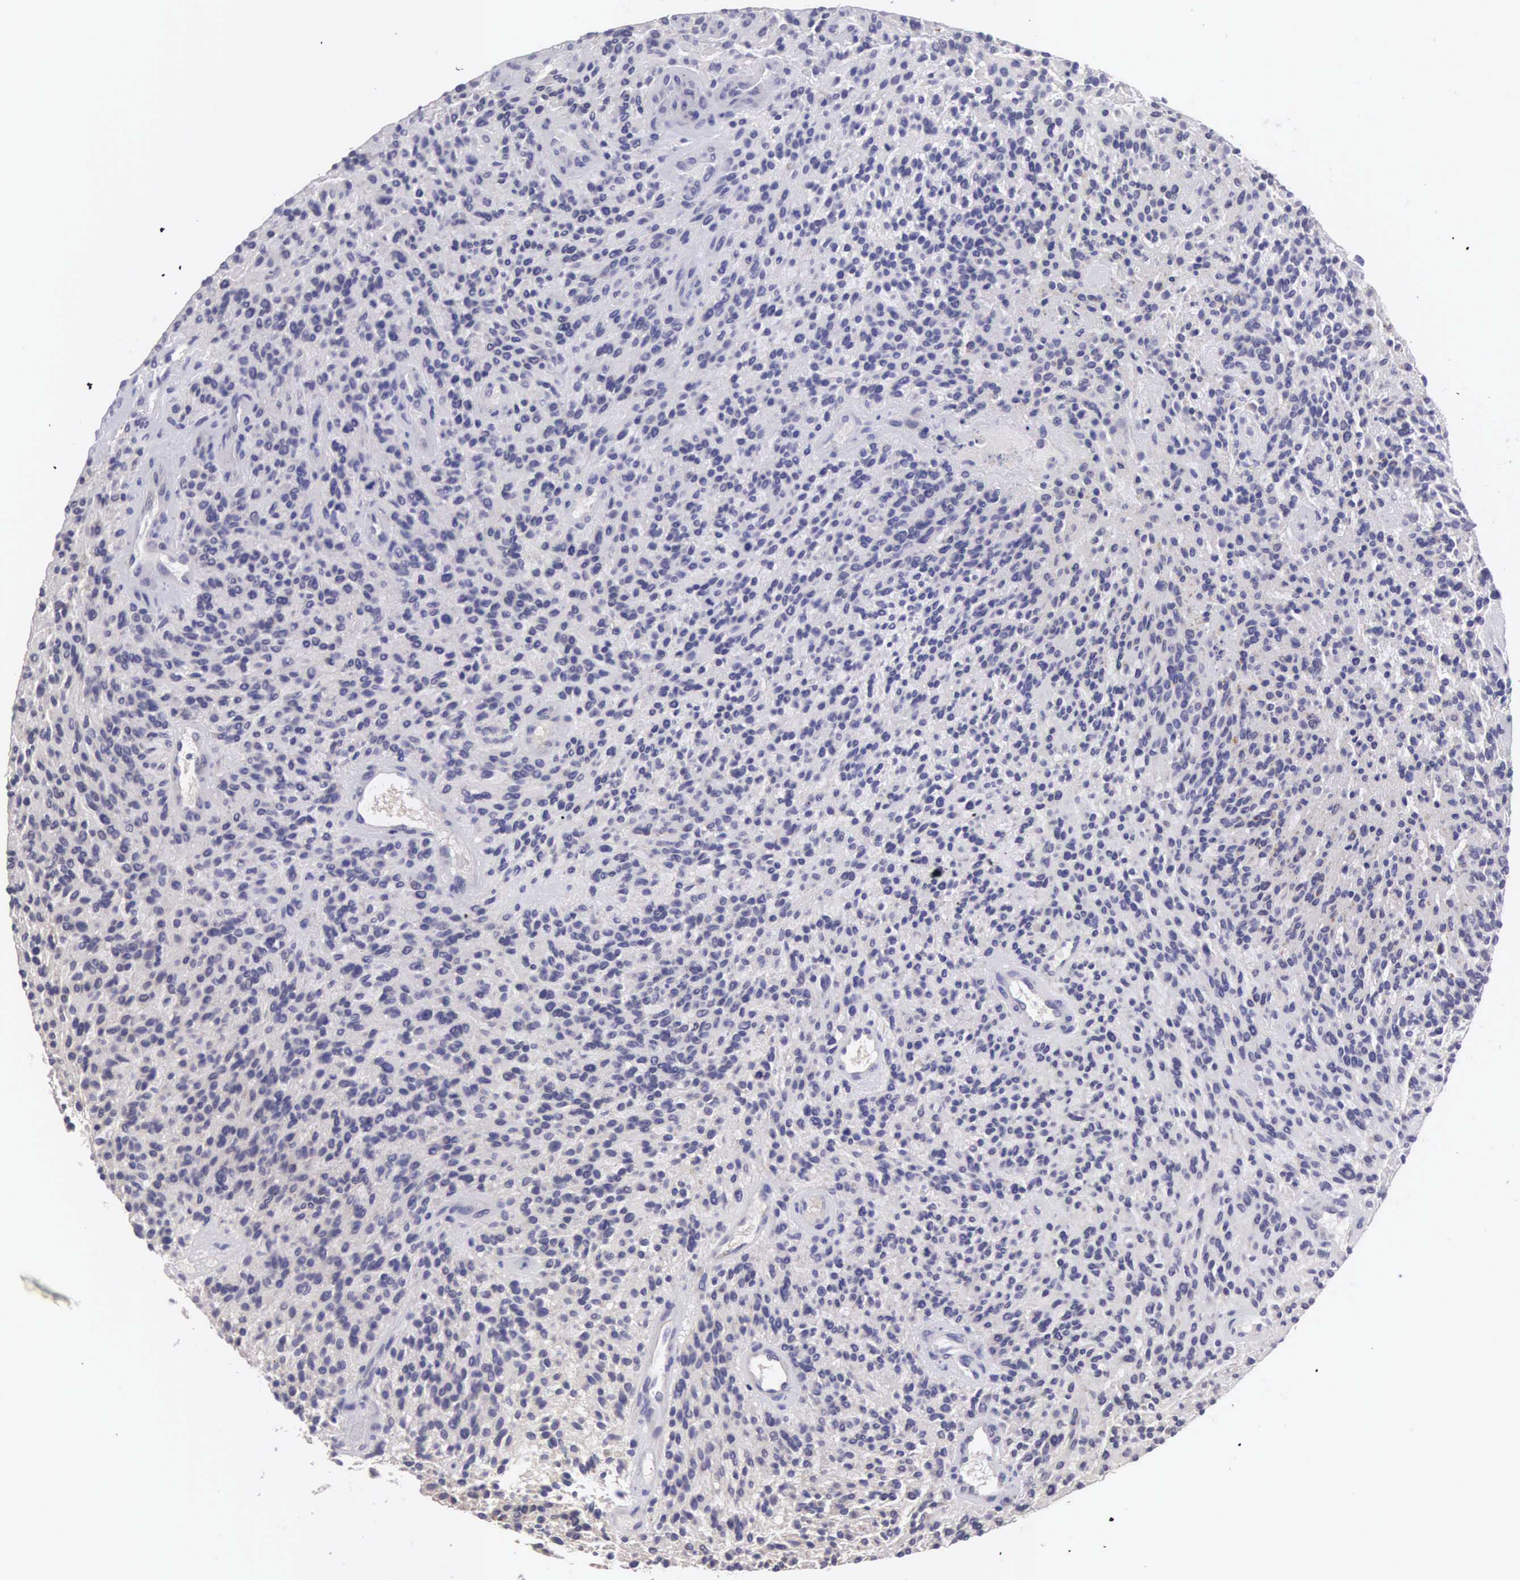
{"staining": {"intensity": "negative", "quantity": "none", "location": "none"}, "tissue": "glioma", "cell_type": "Tumor cells", "image_type": "cancer", "snomed": [{"axis": "morphology", "description": "Glioma, malignant, High grade"}, {"axis": "topography", "description": "Brain"}], "caption": "IHC image of human high-grade glioma (malignant) stained for a protein (brown), which shows no staining in tumor cells.", "gene": "SLITRK4", "patient": {"sex": "female", "age": 13}}